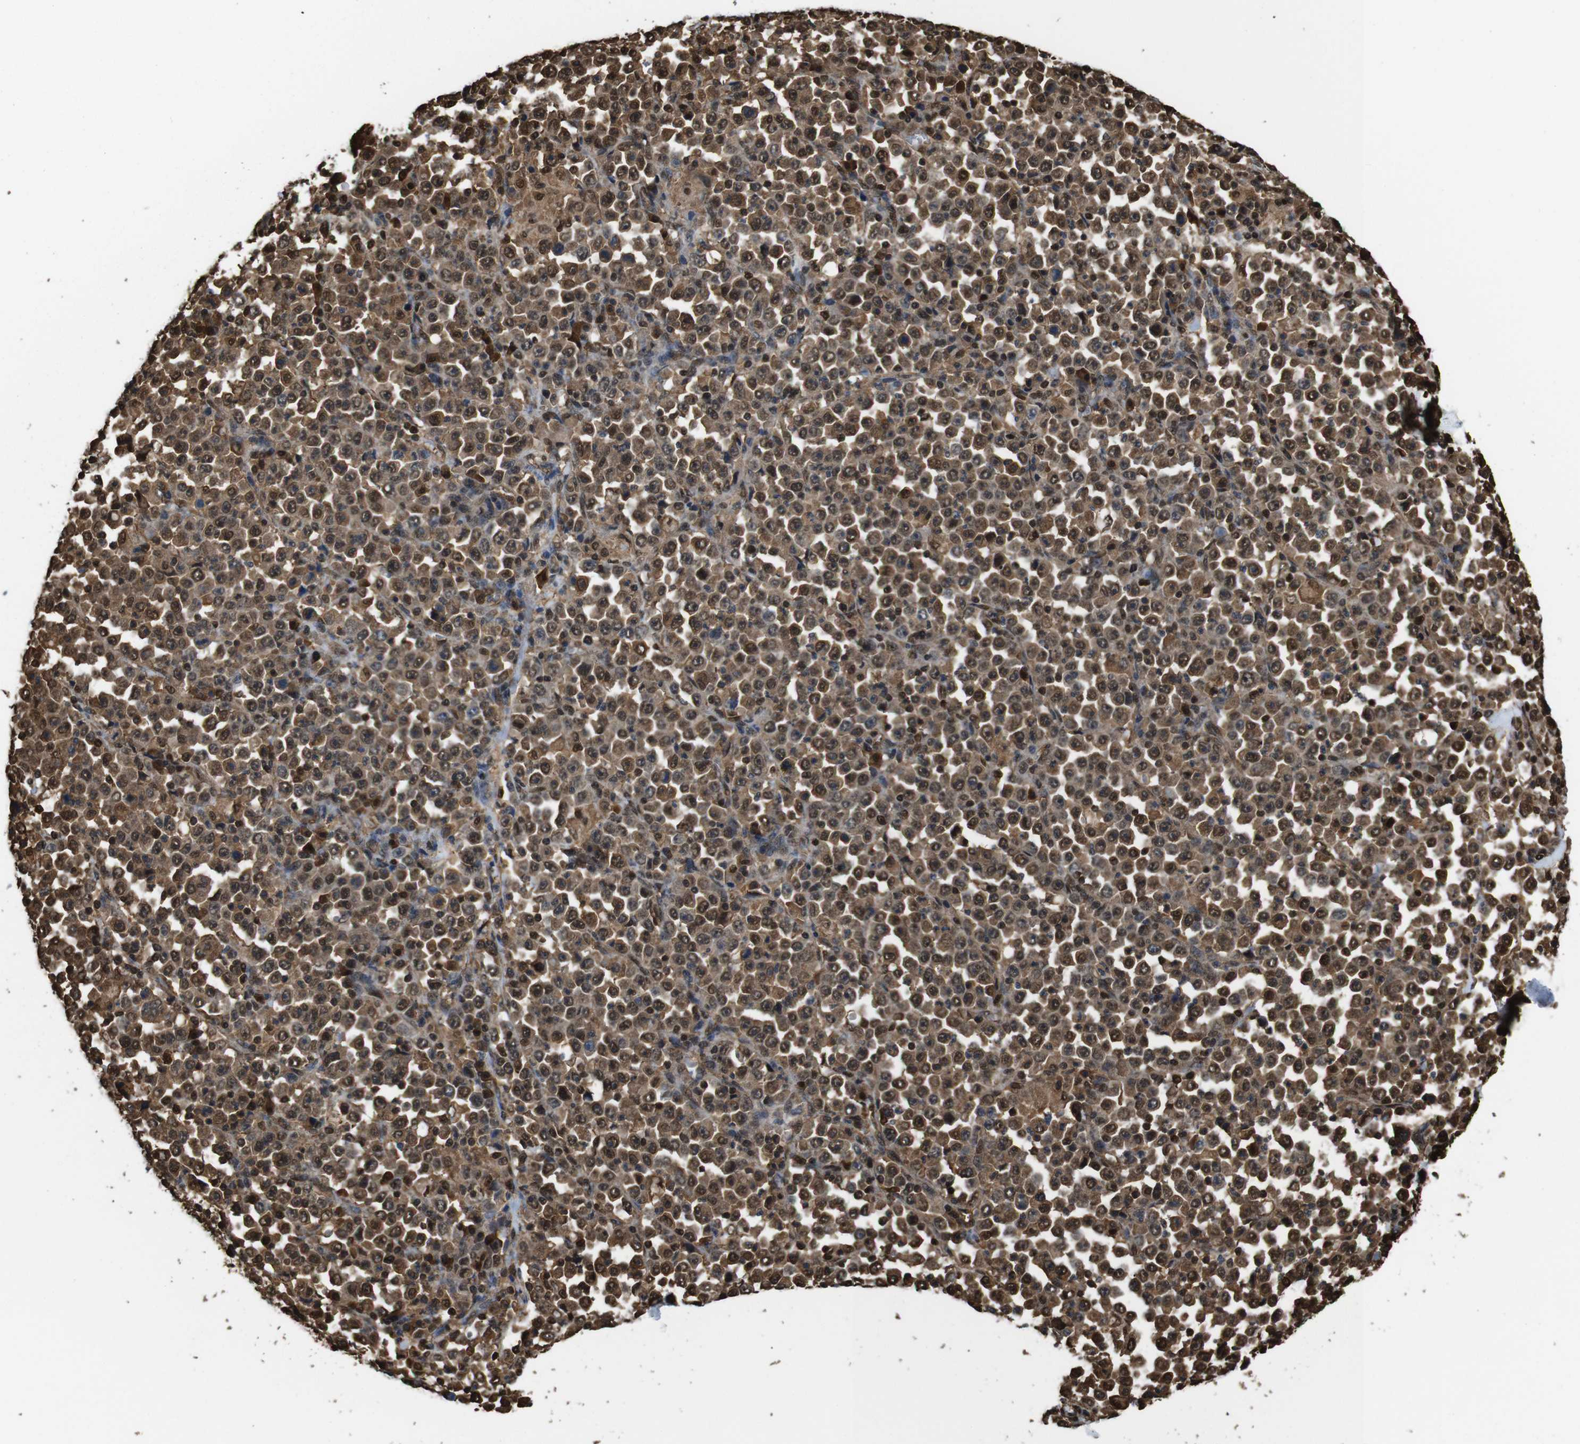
{"staining": {"intensity": "strong", "quantity": ">75%", "location": "cytoplasmic/membranous,nuclear"}, "tissue": "stomach cancer", "cell_type": "Tumor cells", "image_type": "cancer", "snomed": [{"axis": "morphology", "description": "Normal tissue, NOS"}, {"axis": "morphology", "description": "Adenocarcinoma, NOS"}, {"axis": "topography", "description": "Stomach, upper"}, {"axis": "topography", "description": "Stomach"}], "caption": "Immunohistochemical staining of human stomach cancer exhibits high levels of strong cytoplasmic/membranous and nuclear protein staining in about >75% of tumor cells.", "gene": "VCP", "patient": {"sex": "male", "age": 59}}